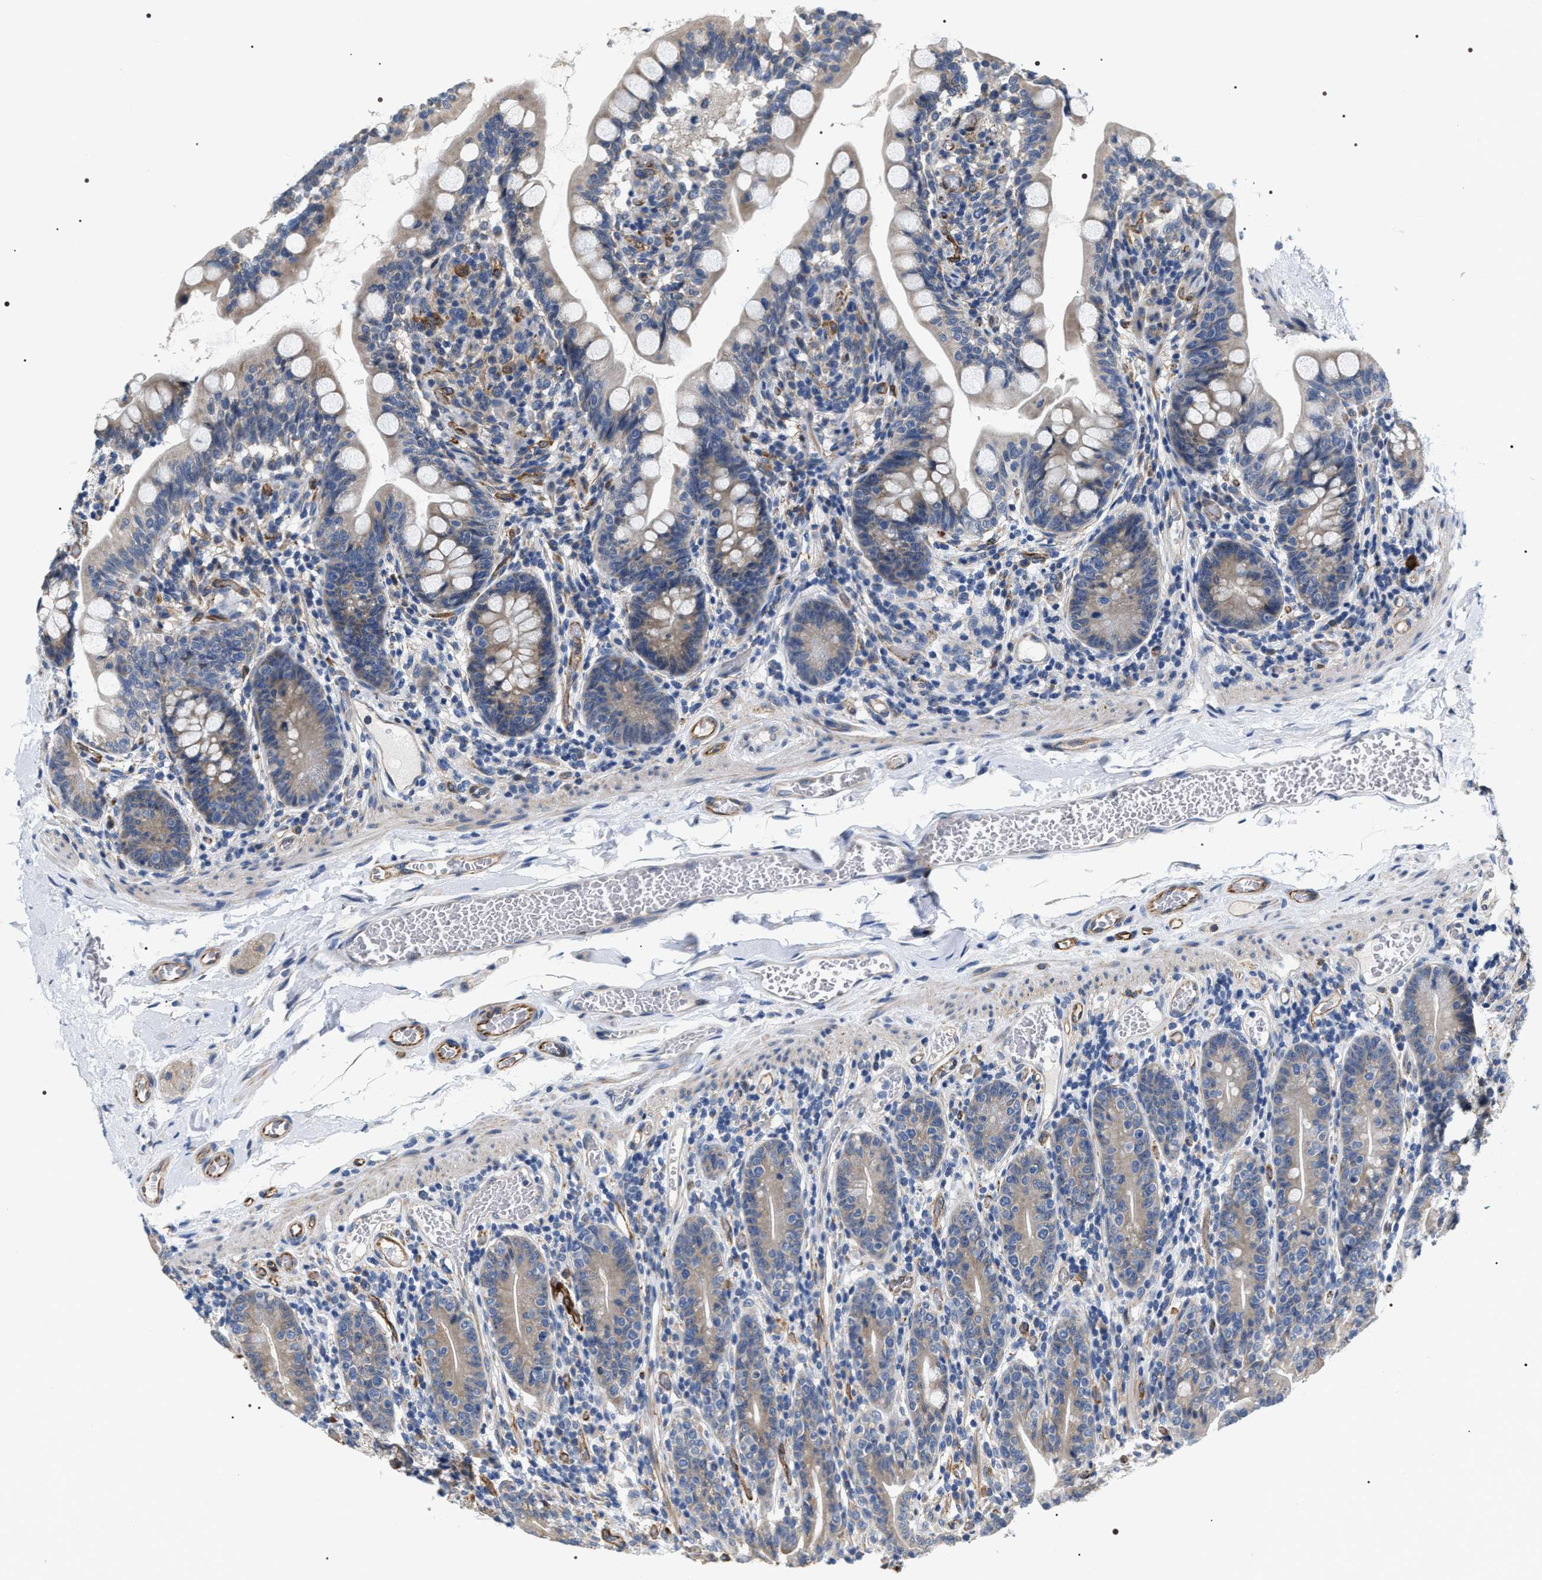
{"staining": {"intensity": "moderate", "quantity": "25%-75%", "location": "cytoplasmic/membranous"}, "tissue": "small intestine", "cell_type": "Glandular cells", "image_type": "normal", "snomed": [{"axis": "morphology", "description": "Normal tissue, NOS"}, {"axis": "topography", "description": "Small intestine"}], "caption": "About 25%-75% of glandular cells in normal small intestine exhibit moderate cytoplasmic/membranous protein staining as visualized by brown immunohistochemical staining.", "gene": "PKD1L1", "patient": {"sex": "female", "age": 56}}